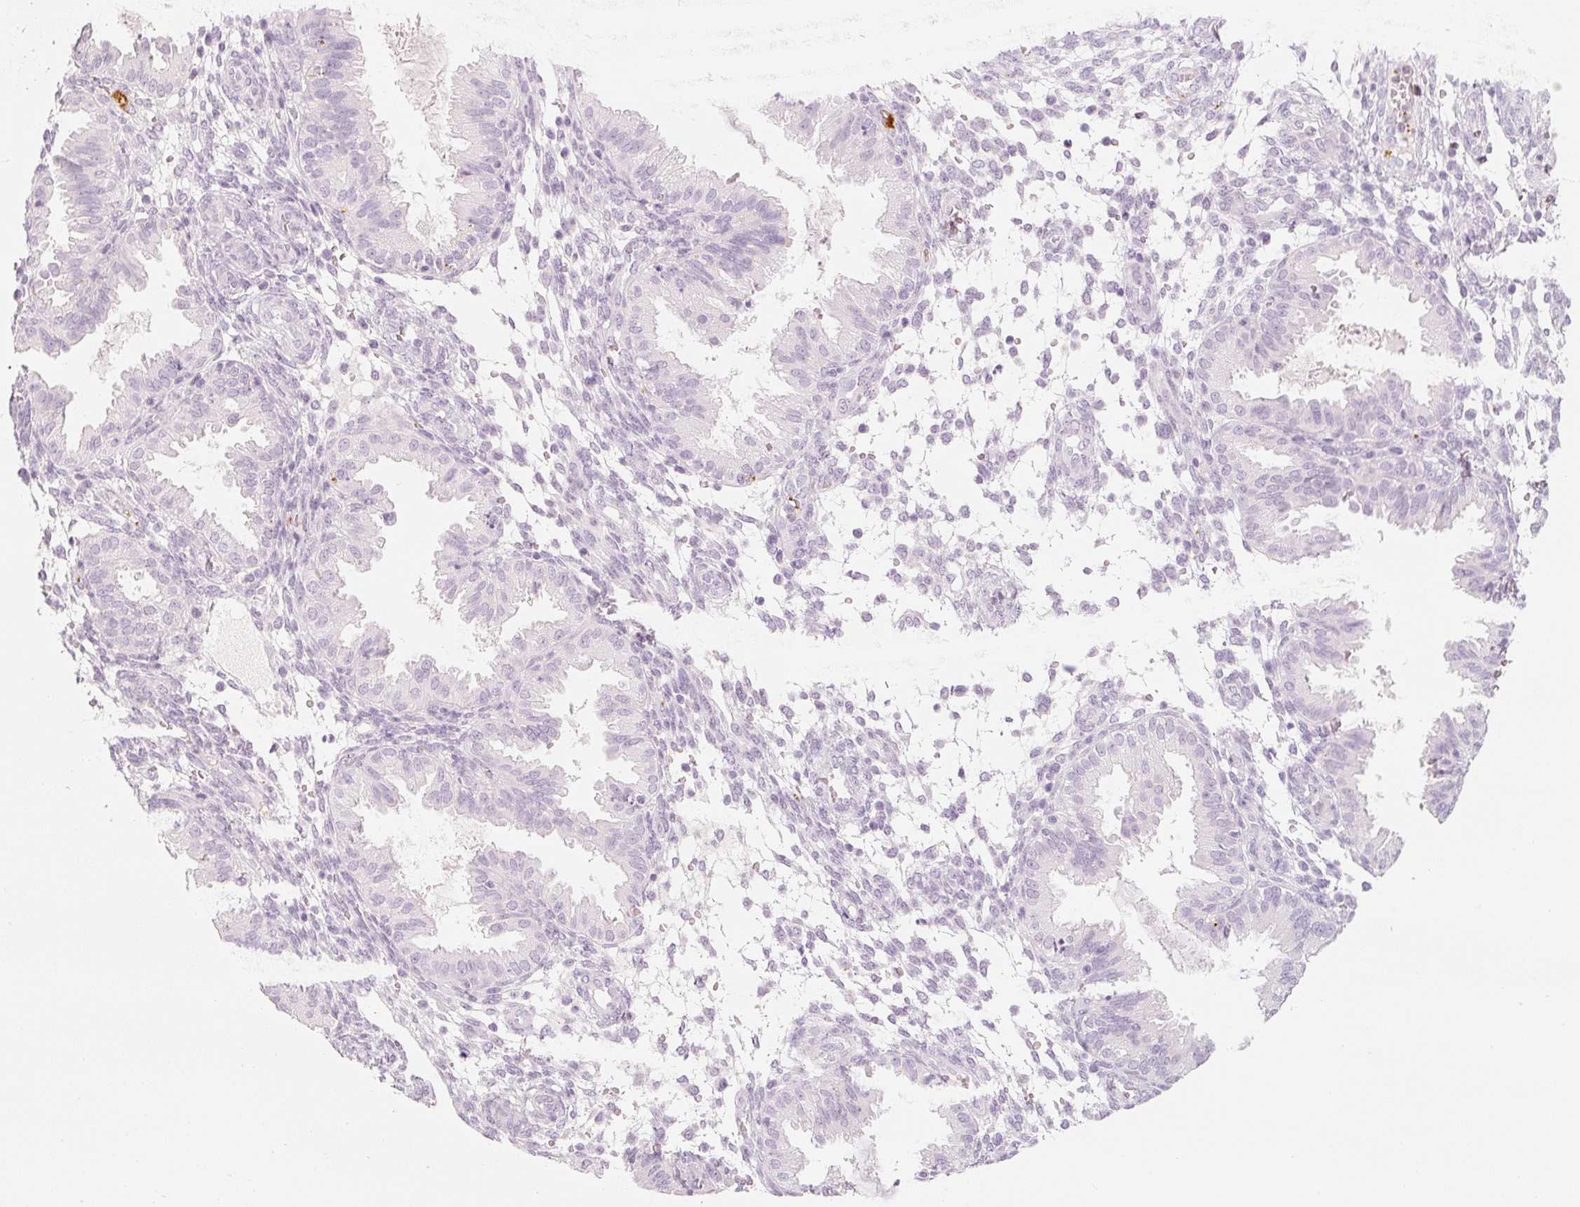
{"staining": {"intensity": "negative", "quantity": "none", "location": "none"}, "tissue": "endometrium", "cell_type": "Cells in endometrial stroma", "image_type": "normal", "snomed": [{"axis": "morphology", "description": "Normal tissue, NOS"}, {"axis": "topography", "description": "Endometrium"}], "caption": "The histopathology image demonstrates no staining of cells in endometrial stroma in benign endometrium.", "gene": "LECT2", "patient": {"sex": "female", "age": 33}}